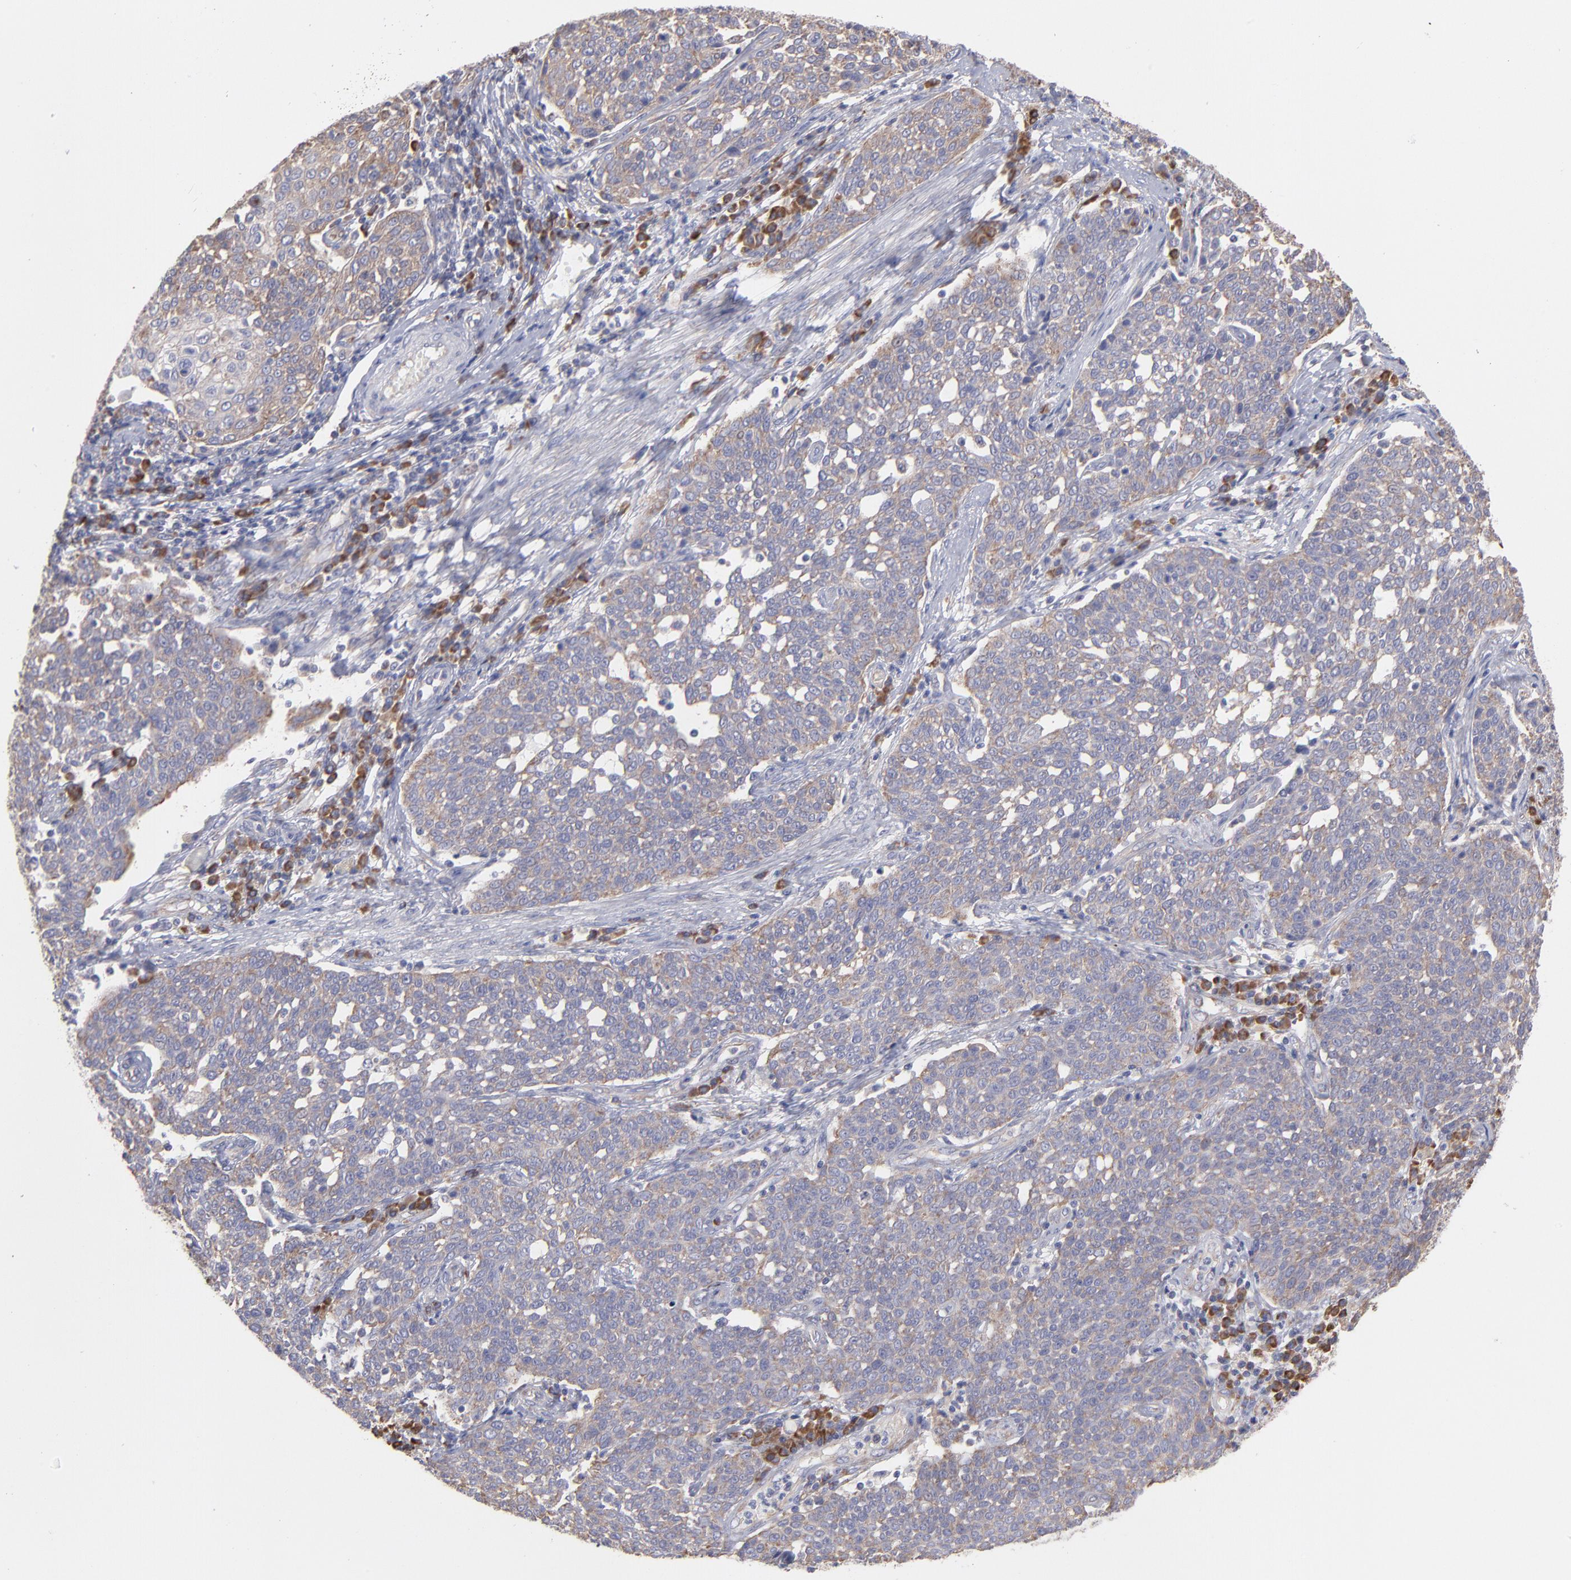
{"staining": {"intensity": "negative", "quantity": "none", "location": "none"}, "tissue": "cervical cancer", "cell_type": "Tumor cells", "image_type": "cancer", "snomed": [{"axis": "morphology", "description": "Squamous cell carcinoma, NOS"}, {"axis": "topography", "description": "Cervix"}], "caption": "Micrograph shows no significant protein expression in tumor cells of cervical cancer (squamous cell carcinoma). (DAB IHC, high magnification).", "gene": "RPLP0", "patient": {"sex": "female", "age": 34}}